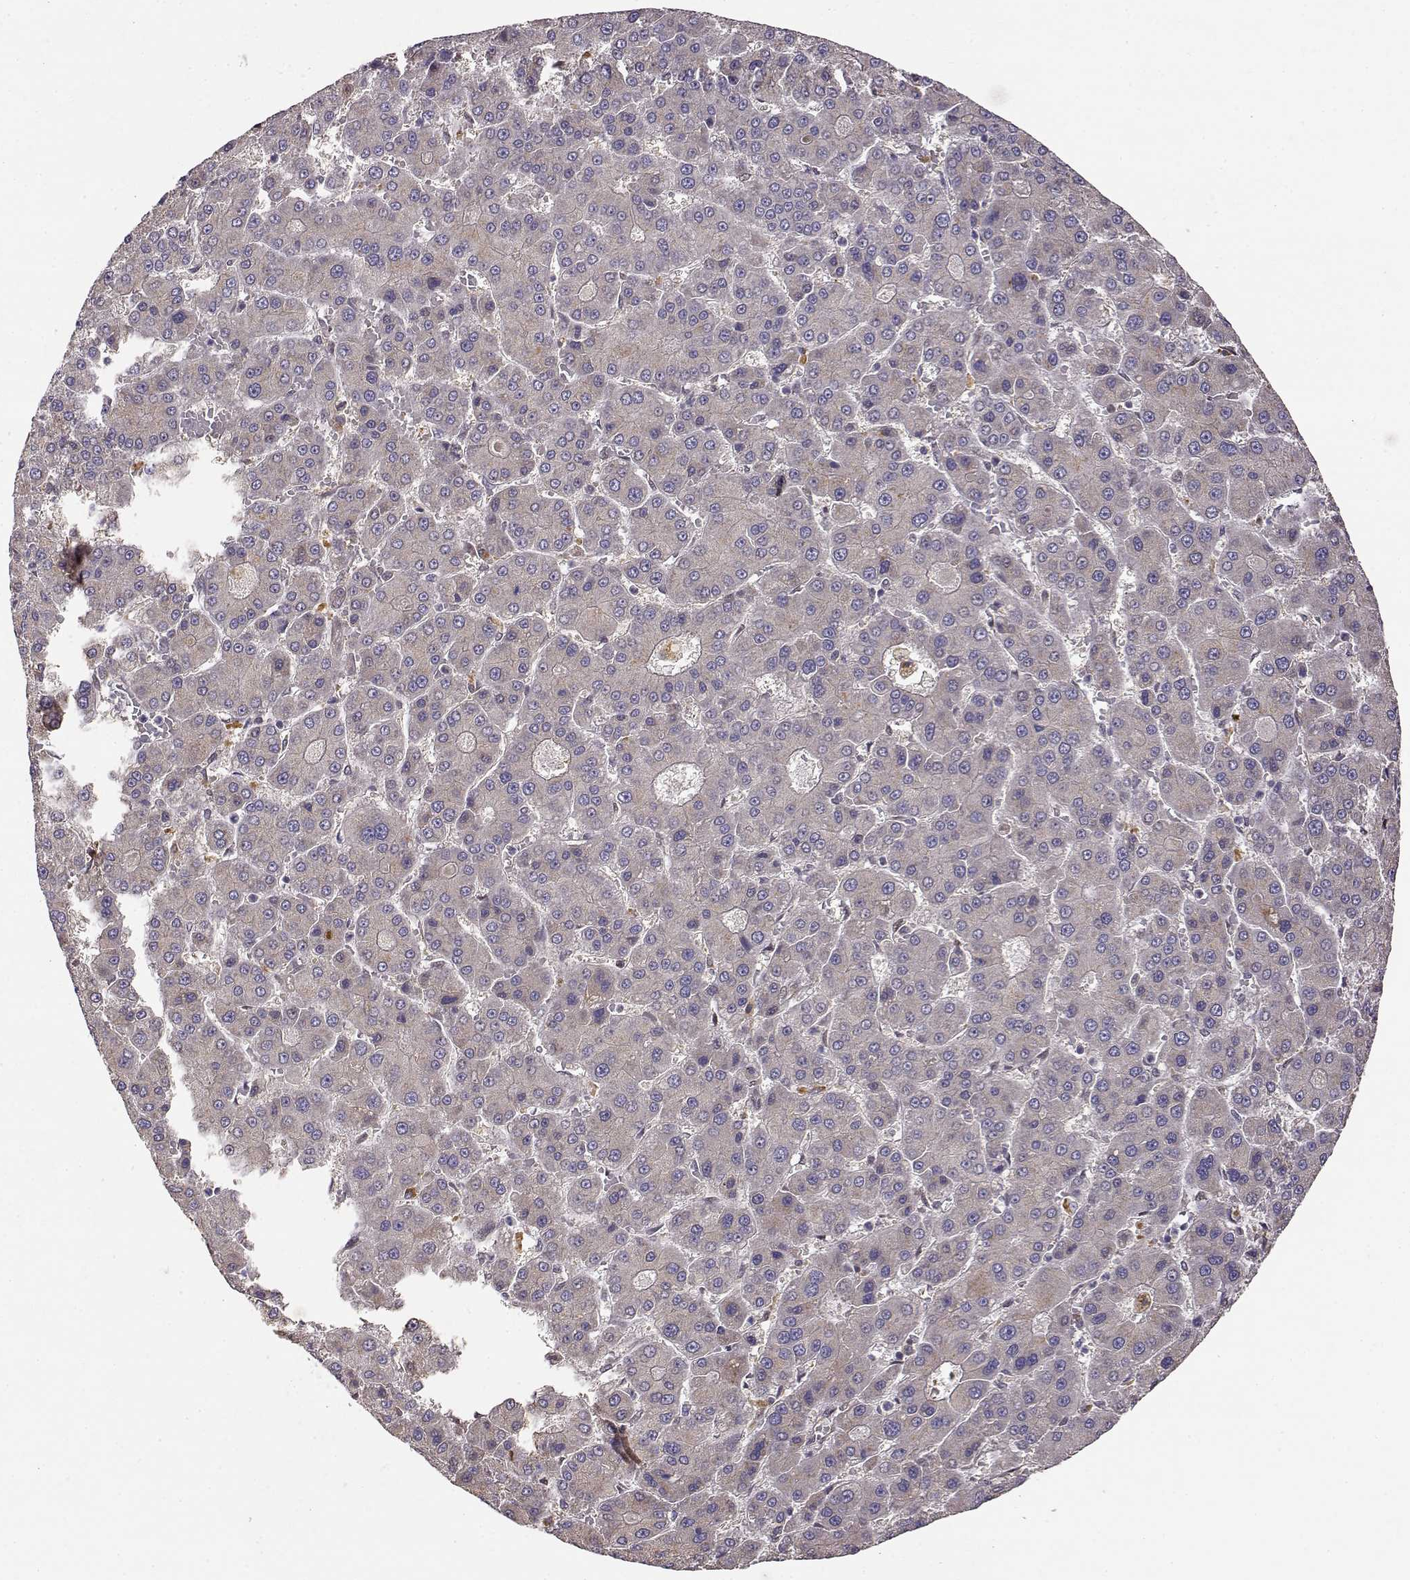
{"staining": {"intensity": "negative", "quantity": "none", "location": "none"}, "tissue": "liver cancer", "cell_type": "Tumor cells", "image_type": "cancer", "snomed": [{"axis": "morphology", "description": "Carcinoma, Hepatocellular, NOS"}, {"axis": "topography", "description": "Liver"}], "caption": "There is no significant staining in tumor cells of hepatocellular carcinoma (liver). Brightfield microscopy of IHC stained with DAB (brown) and hematoxylin (blue), captured at high magnification.", "gene": "CRIM1", "patient": {"sex": "male", "age": 70}}